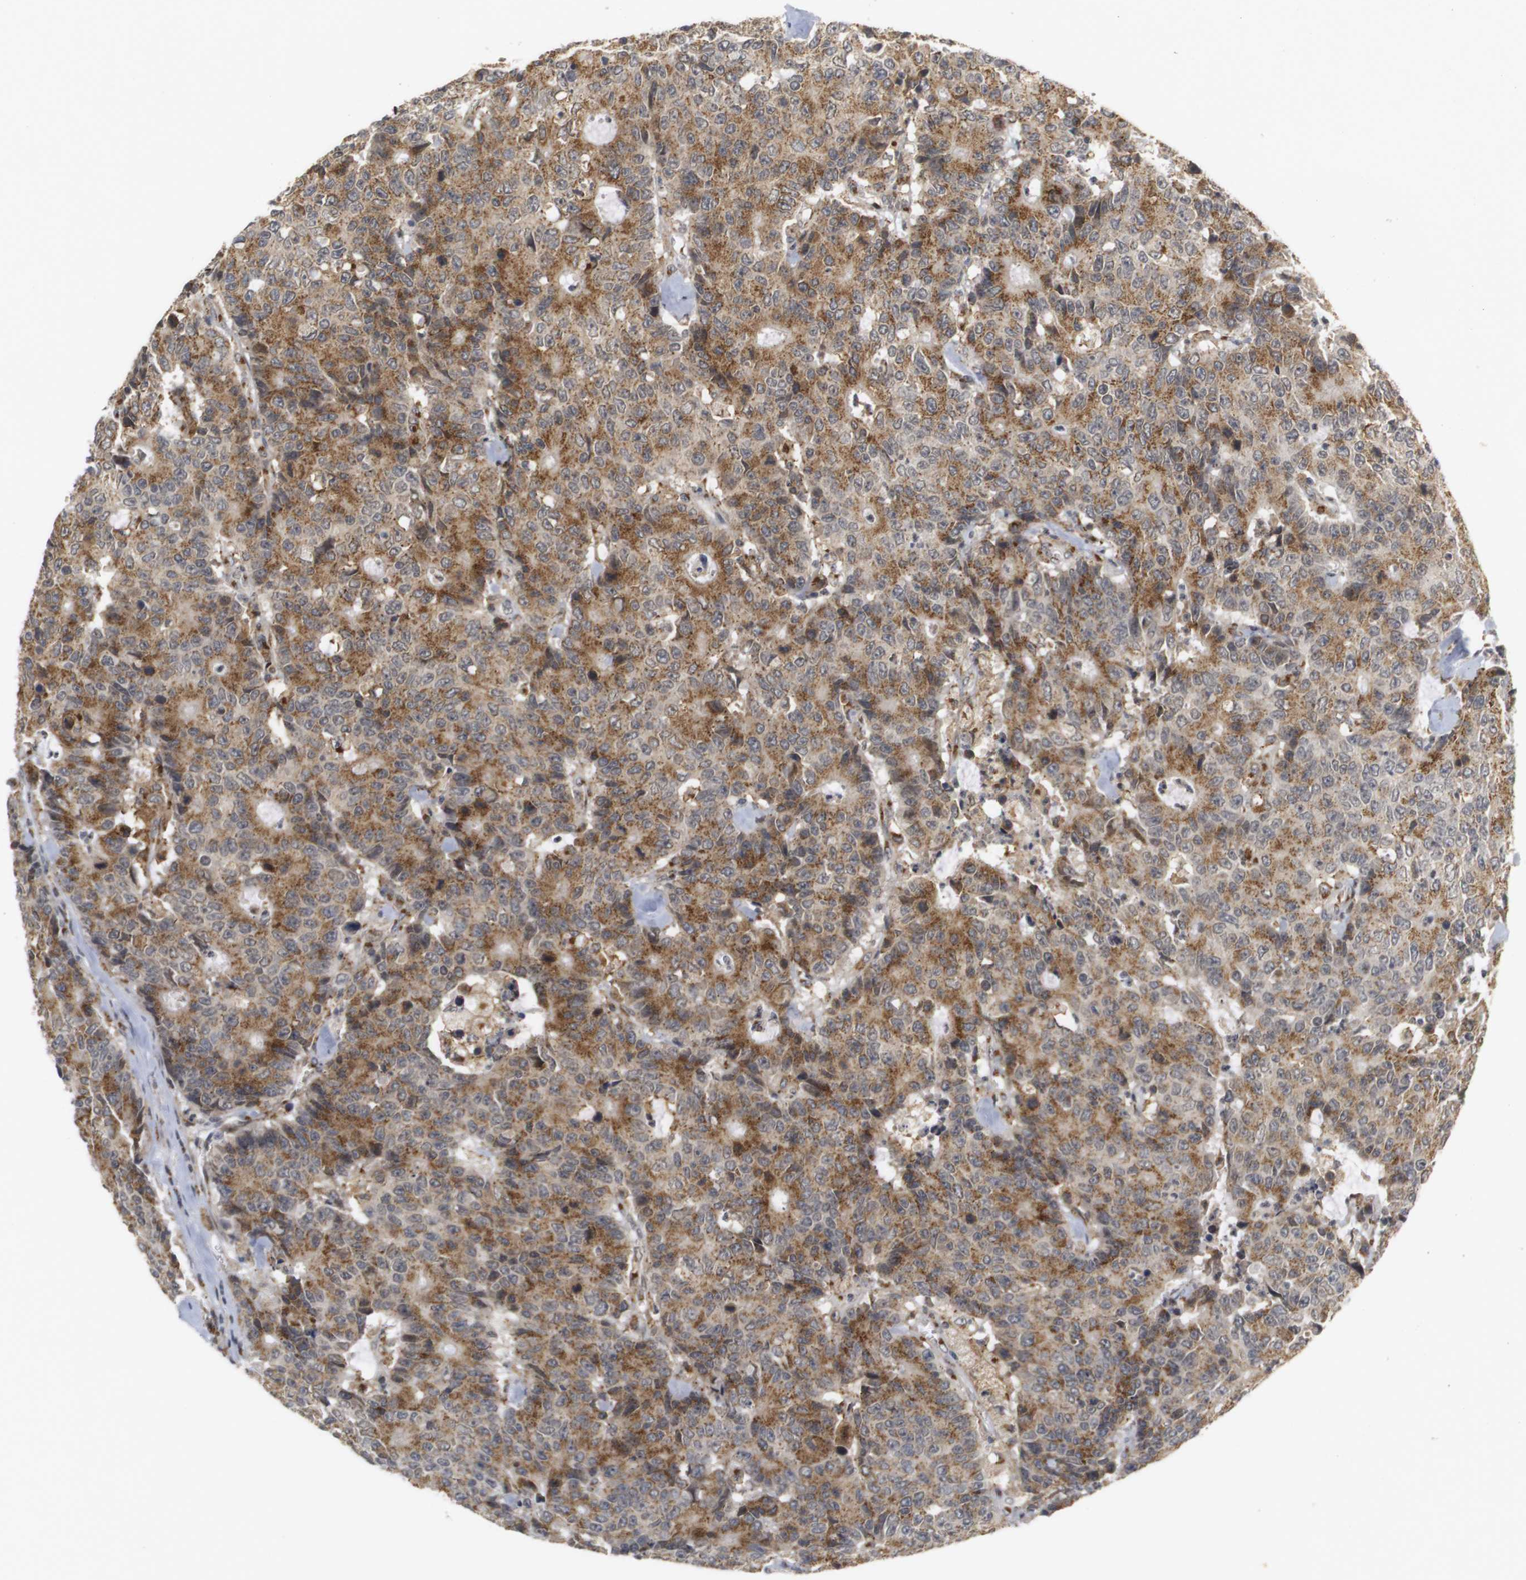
{"staining": {"intensity": "moderate", "quantity": ">75%", "location": "cytoplasmic/membranous"}, "tissue": "colorectal cancer", "cell_type": "Tumor cells", "image_type": "cancer", "snomed": [{"axis": "morphology", "description": "Adenocarcinoma, NOS"}, {"axis": "topography", "description": "Colon"}], "caption": "Human colorectal adenocarcinoma stained for a protein (brown) displays moderate cytoplasmic/membranous positive positivity in about >75% of tumor cells.", "gene": "ZFPL1", "patient": {"sex": "female", "age": 86}}